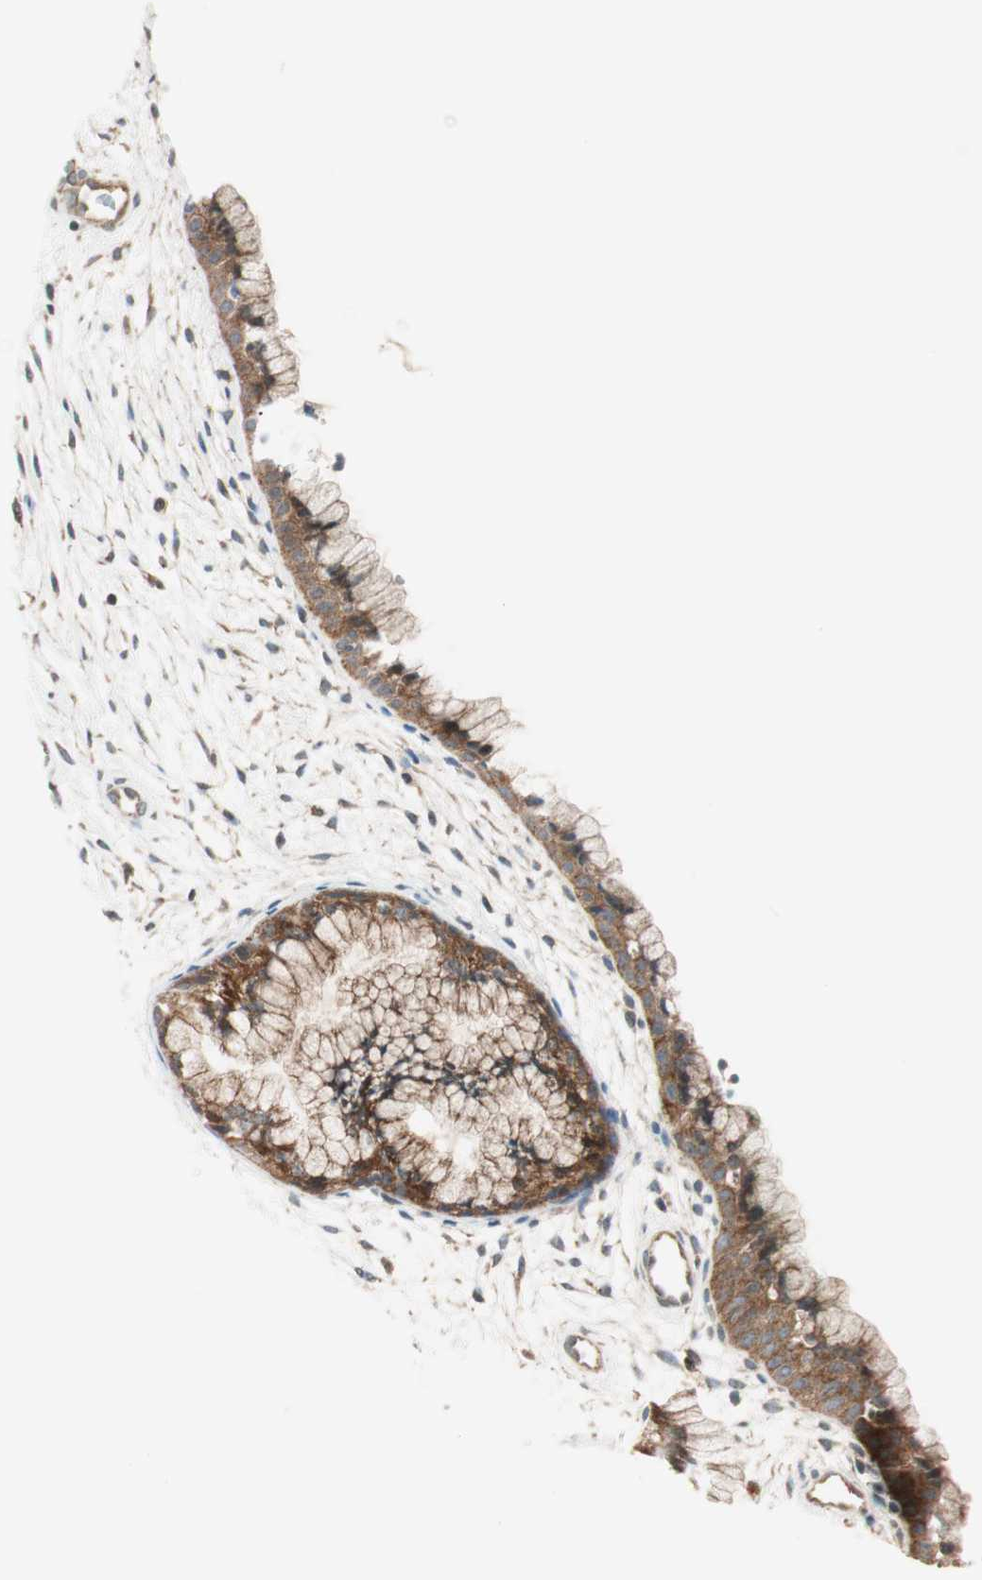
{"staining": {"intensity": "strong", "quantity": ">75%", "location": "cytoplasmic/membranous"}, "tissue": "cervix", "cell_type": "Glandular cells", "image_type": "normal", "snomed": [{"axis": "morphology", "description": "Normal tissue, NOS"}, {"axis": "topography", "description": "Cervix"}], "caption": "Brown immunohistochemical staining in normal cervix displays strong cytoplasmic/membranous expression in approximately >75% of glandular cells.", "gene": "ABI1", "patient": {"sex": "female", "age": 39}}